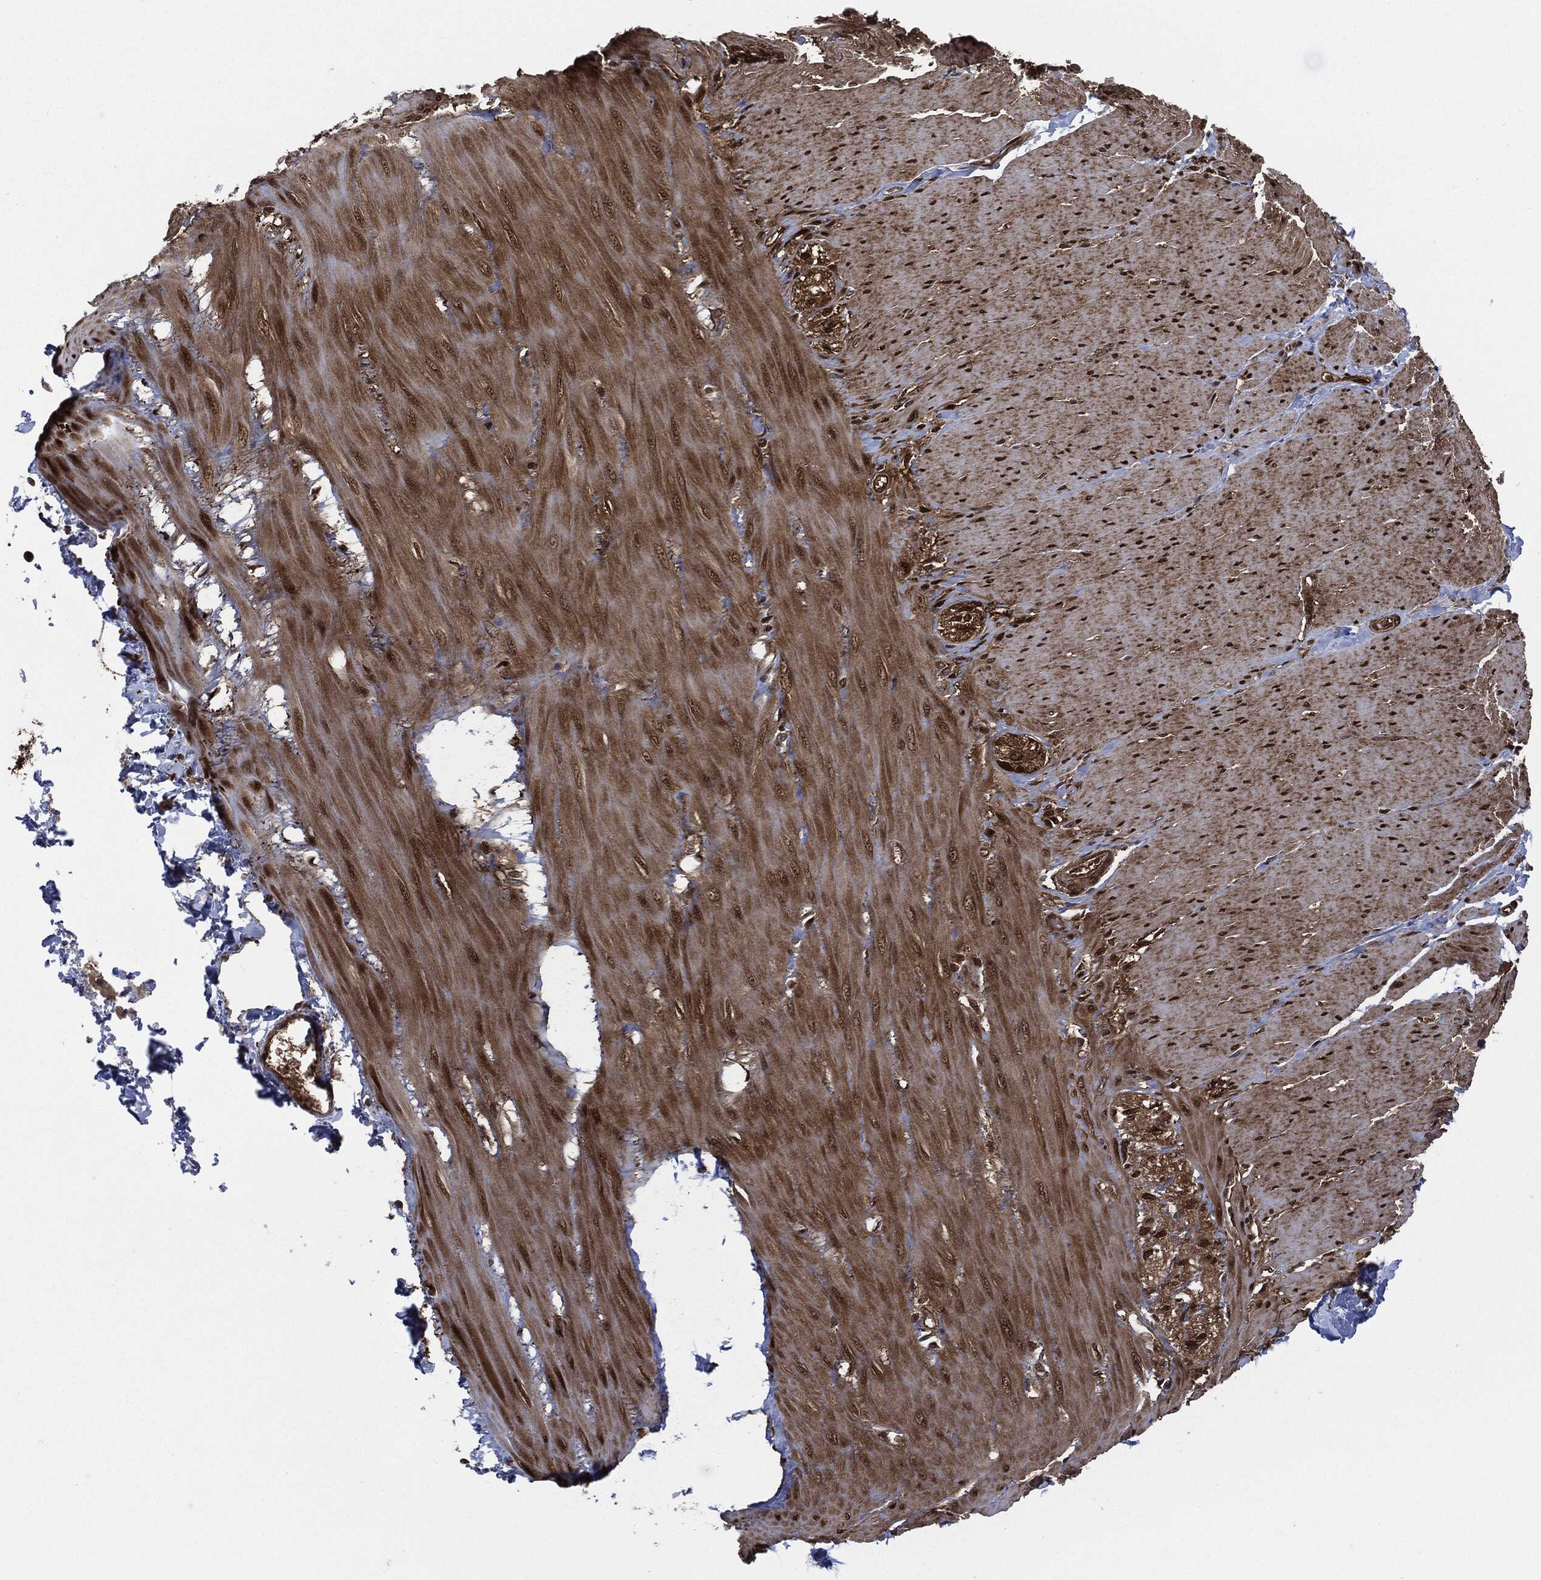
{"staining": {"intensity": "strong", "quantity": ">75%", "location": "cytoplasmic/membranous,nuclear"}, "tissue": "soft tissue", "cell_type": "Fibroblasts", "image_type": "normal", "snomed": [{"axis": "morphology", "description": "Normal tissue, NOS"}, {"axis": "topography", "description": "Smooth muscle"}, {"axis": "topography", "description": "Duodenum"}, {"axis": "topography", "description": "Peripheral nerve tissue"}], "caption": "DAB immunohistochemical staining of benign human soft tissue reveals strong cytoplasmic/membranous,nuclear protein positivity in about >75% of fibroblasts.", "gene": "DCTN1", "patient": {"sex": "female", "age": 61}}